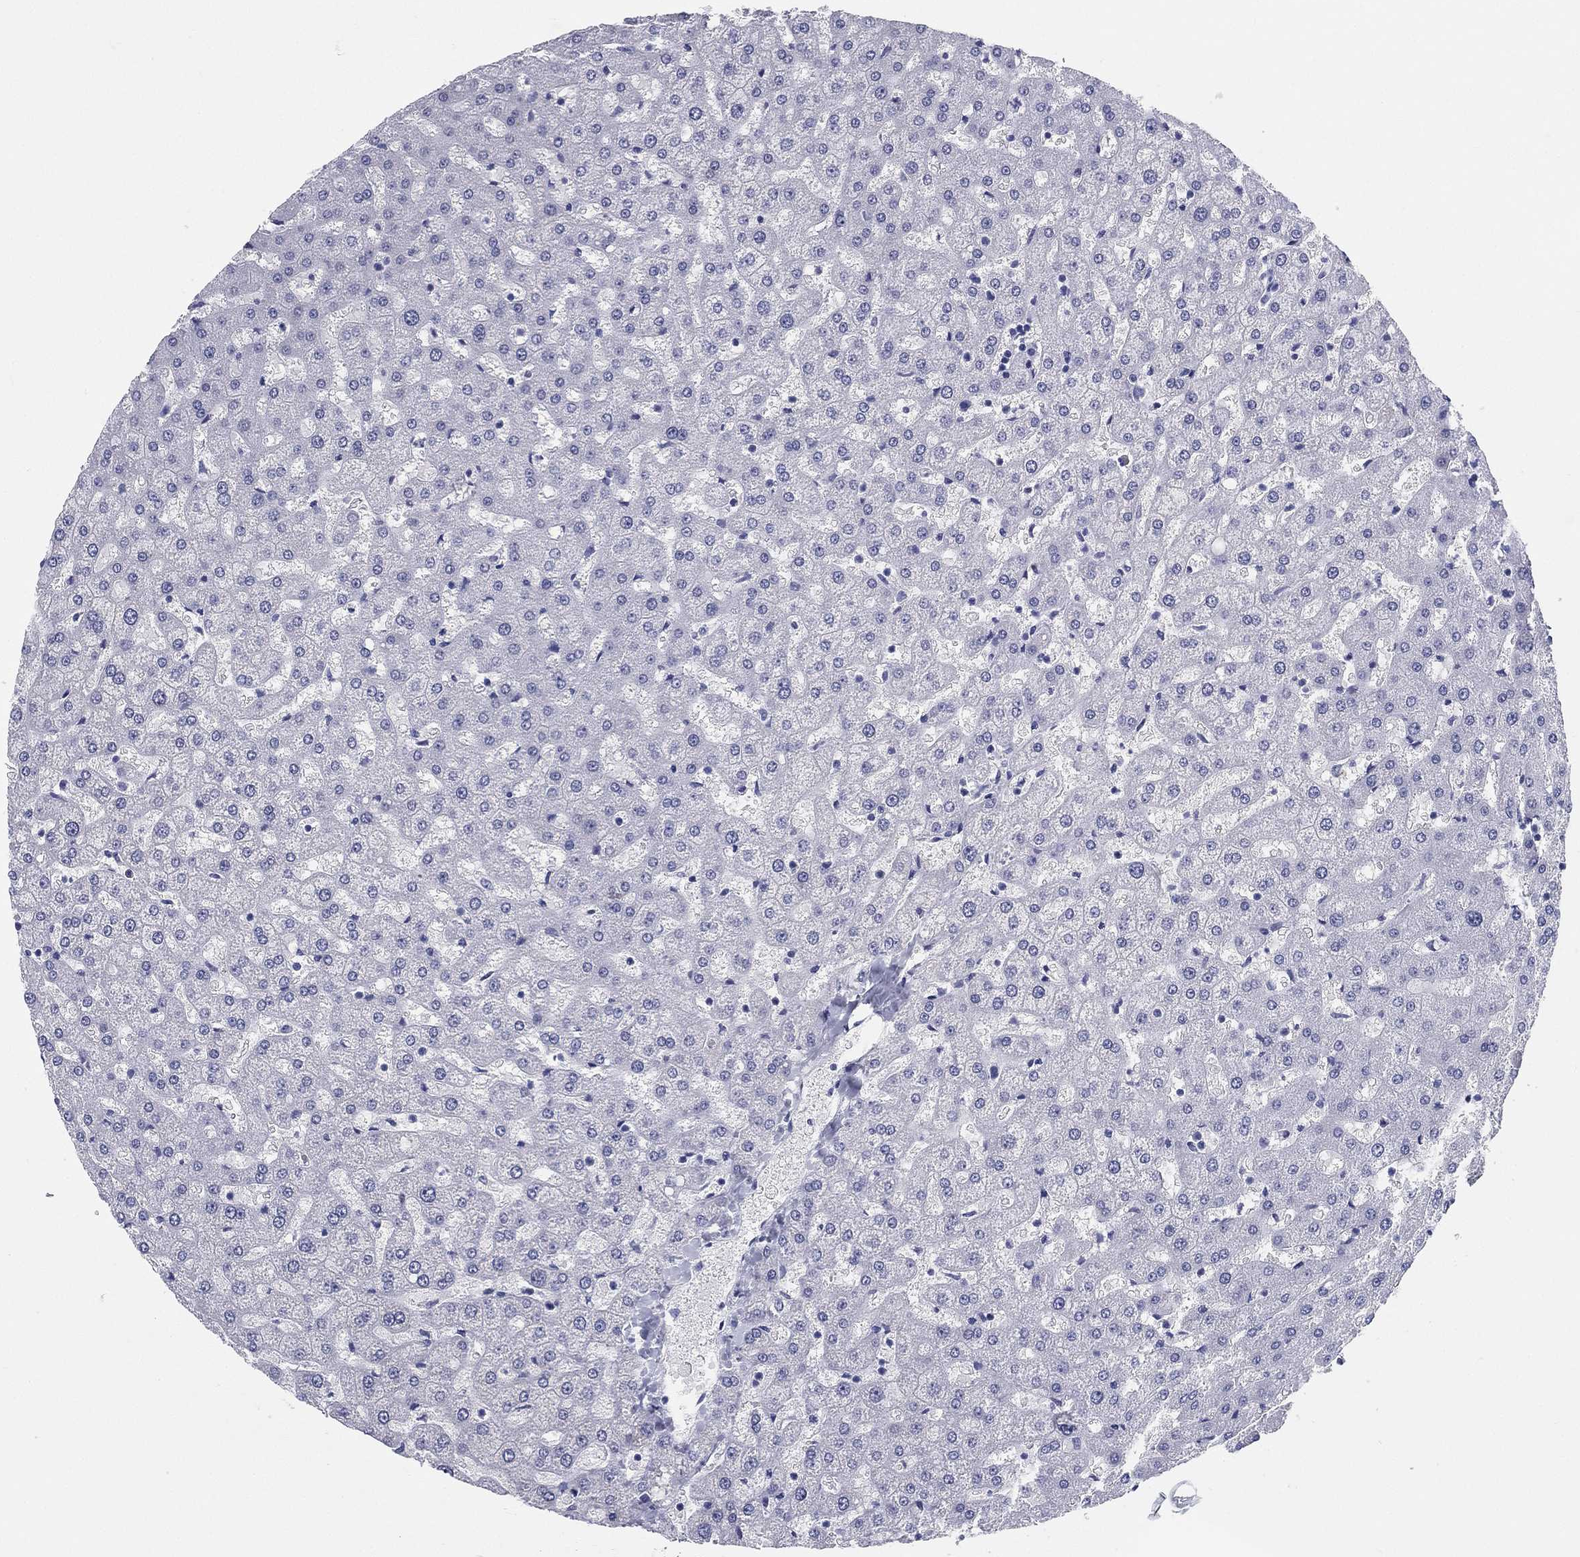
{"staining": {"intensity": "negative", "quantity": "none", "location": "none"}, "tissue": "liver", "cell_type": "Cholangiocytes", "image_type": "normal", "snomed": [{"axis": "morphology", "description": "Normal tissue, NOS"}, {"axis": "topography", "description": "Liver"}], "caption": "The image demonstrates no significant staining in cholangiocytes of liver. (DAB (3,3'-diaminobenzidine) IHC, high magnification).", "gene": "ATP1B2", "patient": {"sex": "female", "age": 50}}